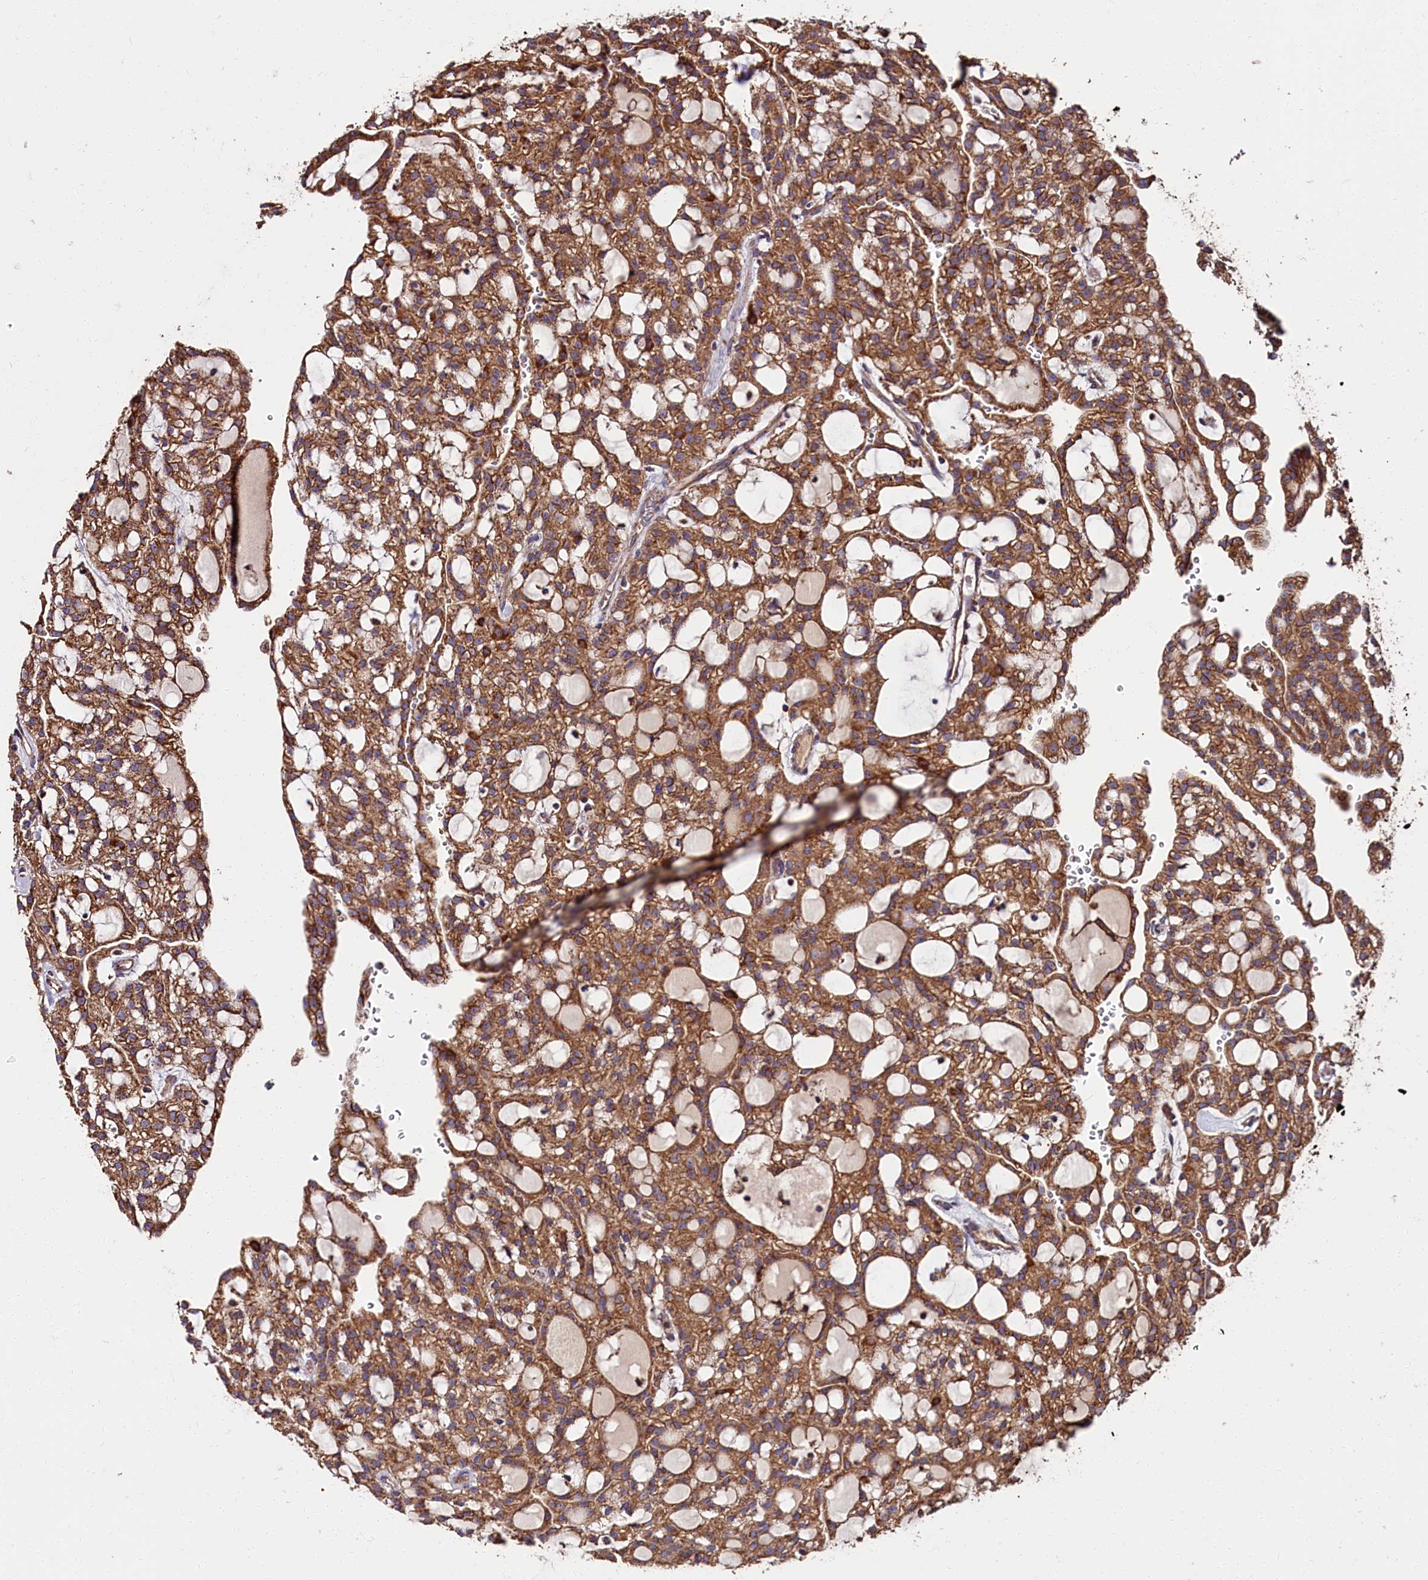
{"staining": {"intensity": "moderate", "quantity": ">75%", "location": "cytoplasmic/membranous"}, "tissue": "renal cancer", "cell_type": "Tumor cells", "image_type": "cancer", "snomed": [{"axis": "morphology", "description": "Adenocarcinoma, NOS"}, {"axis": "topography", "description": "Kidney"}], "caption": "Protein staining of adenocarcinoma (renal) tissue demonstrates moderate cytoplasmic/membranous positivity in about >75% of tumor cells.", "gene": "ZSWIM1", "patient": {"sex": "male", "age": 63}}